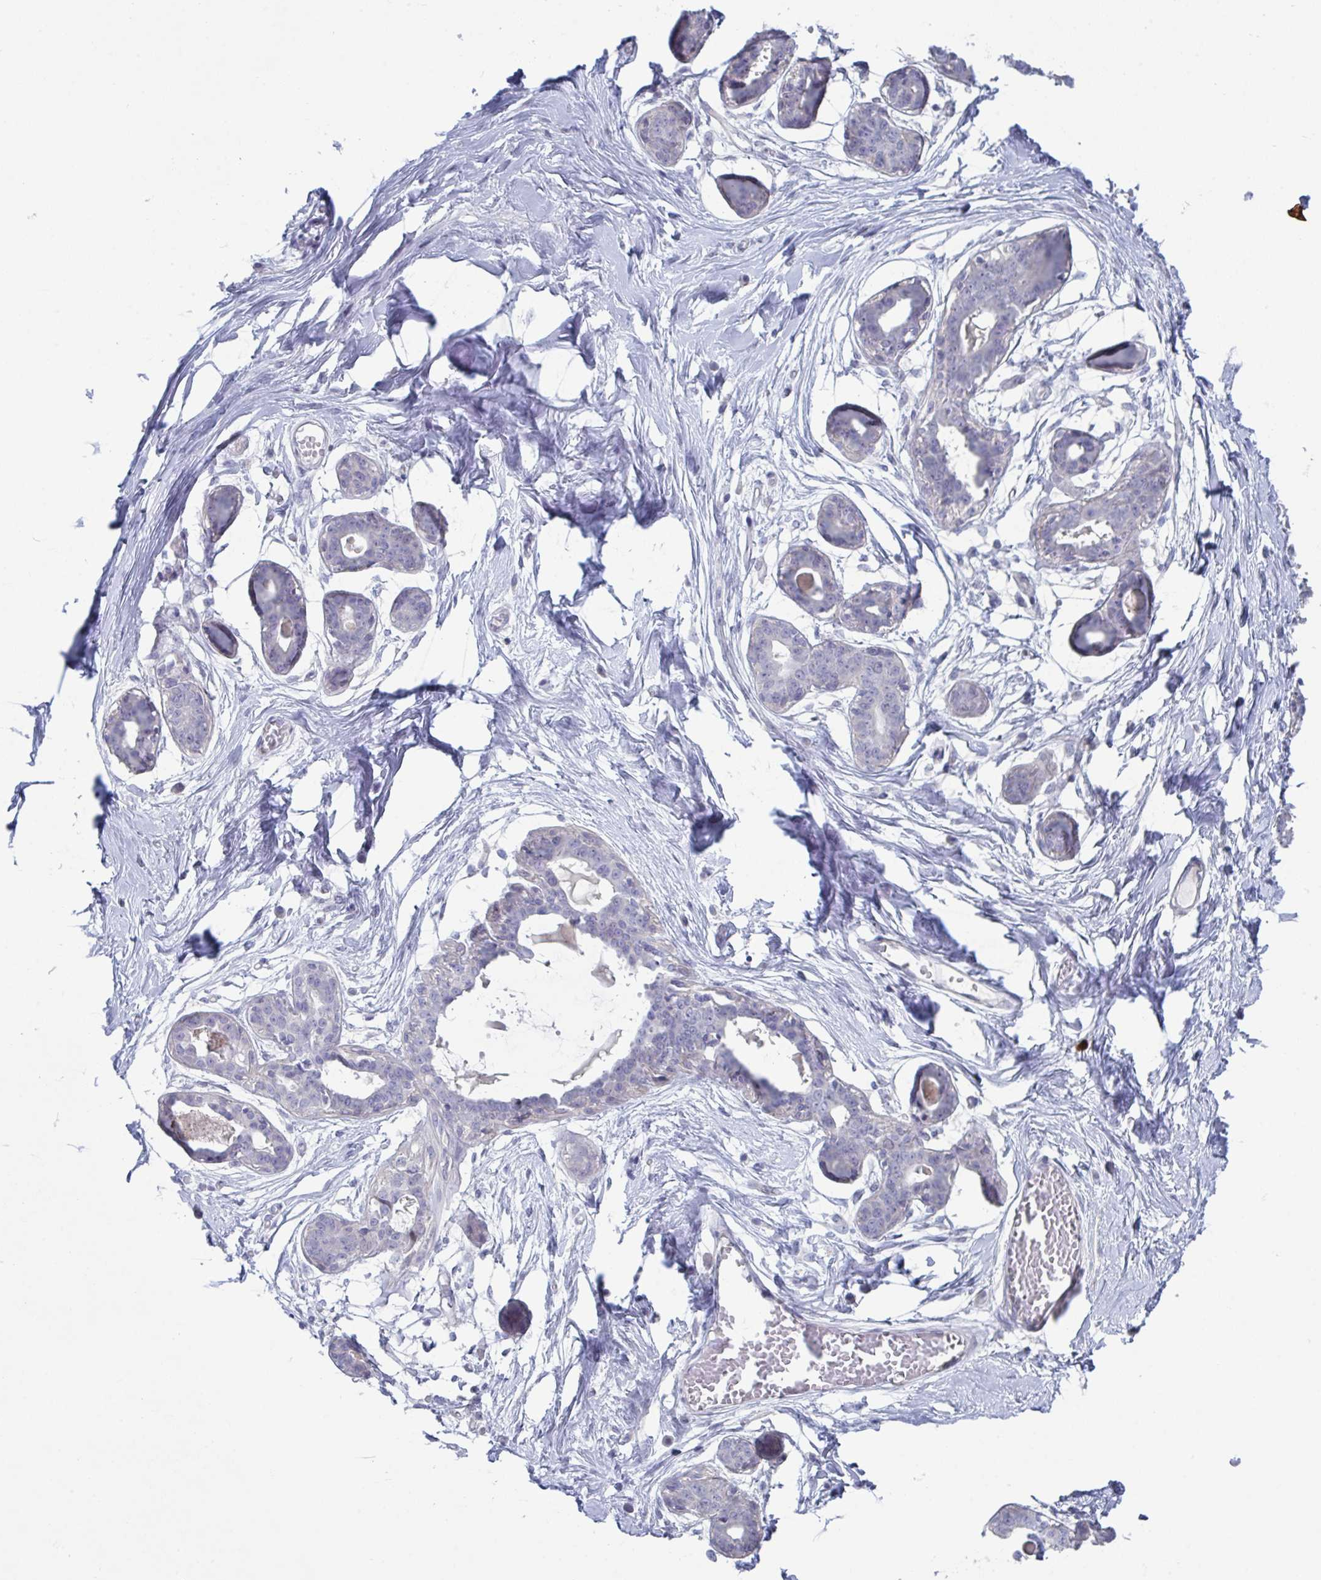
{"staining": {"intensity": "negative", "quantity": "none", "location": "none"}, "tissue": "breast", "cell_type": "Adipocytes", "image_type": "normal", "snomed": [{"axis": "morphology", "description": "Normal tissue, NOS"}, {"axis": "topography", "description": "Breast"}], "caption": "Benign breast was stained to show a protein in brown. There is no significant staining in adipocytes. (Brightfield microscopy of DAB (3,3'-diaminobenzidine) immunohistochemistry at high magnification).", "gene": "STK26", "patient": {"sex": "female", "age": 45}}